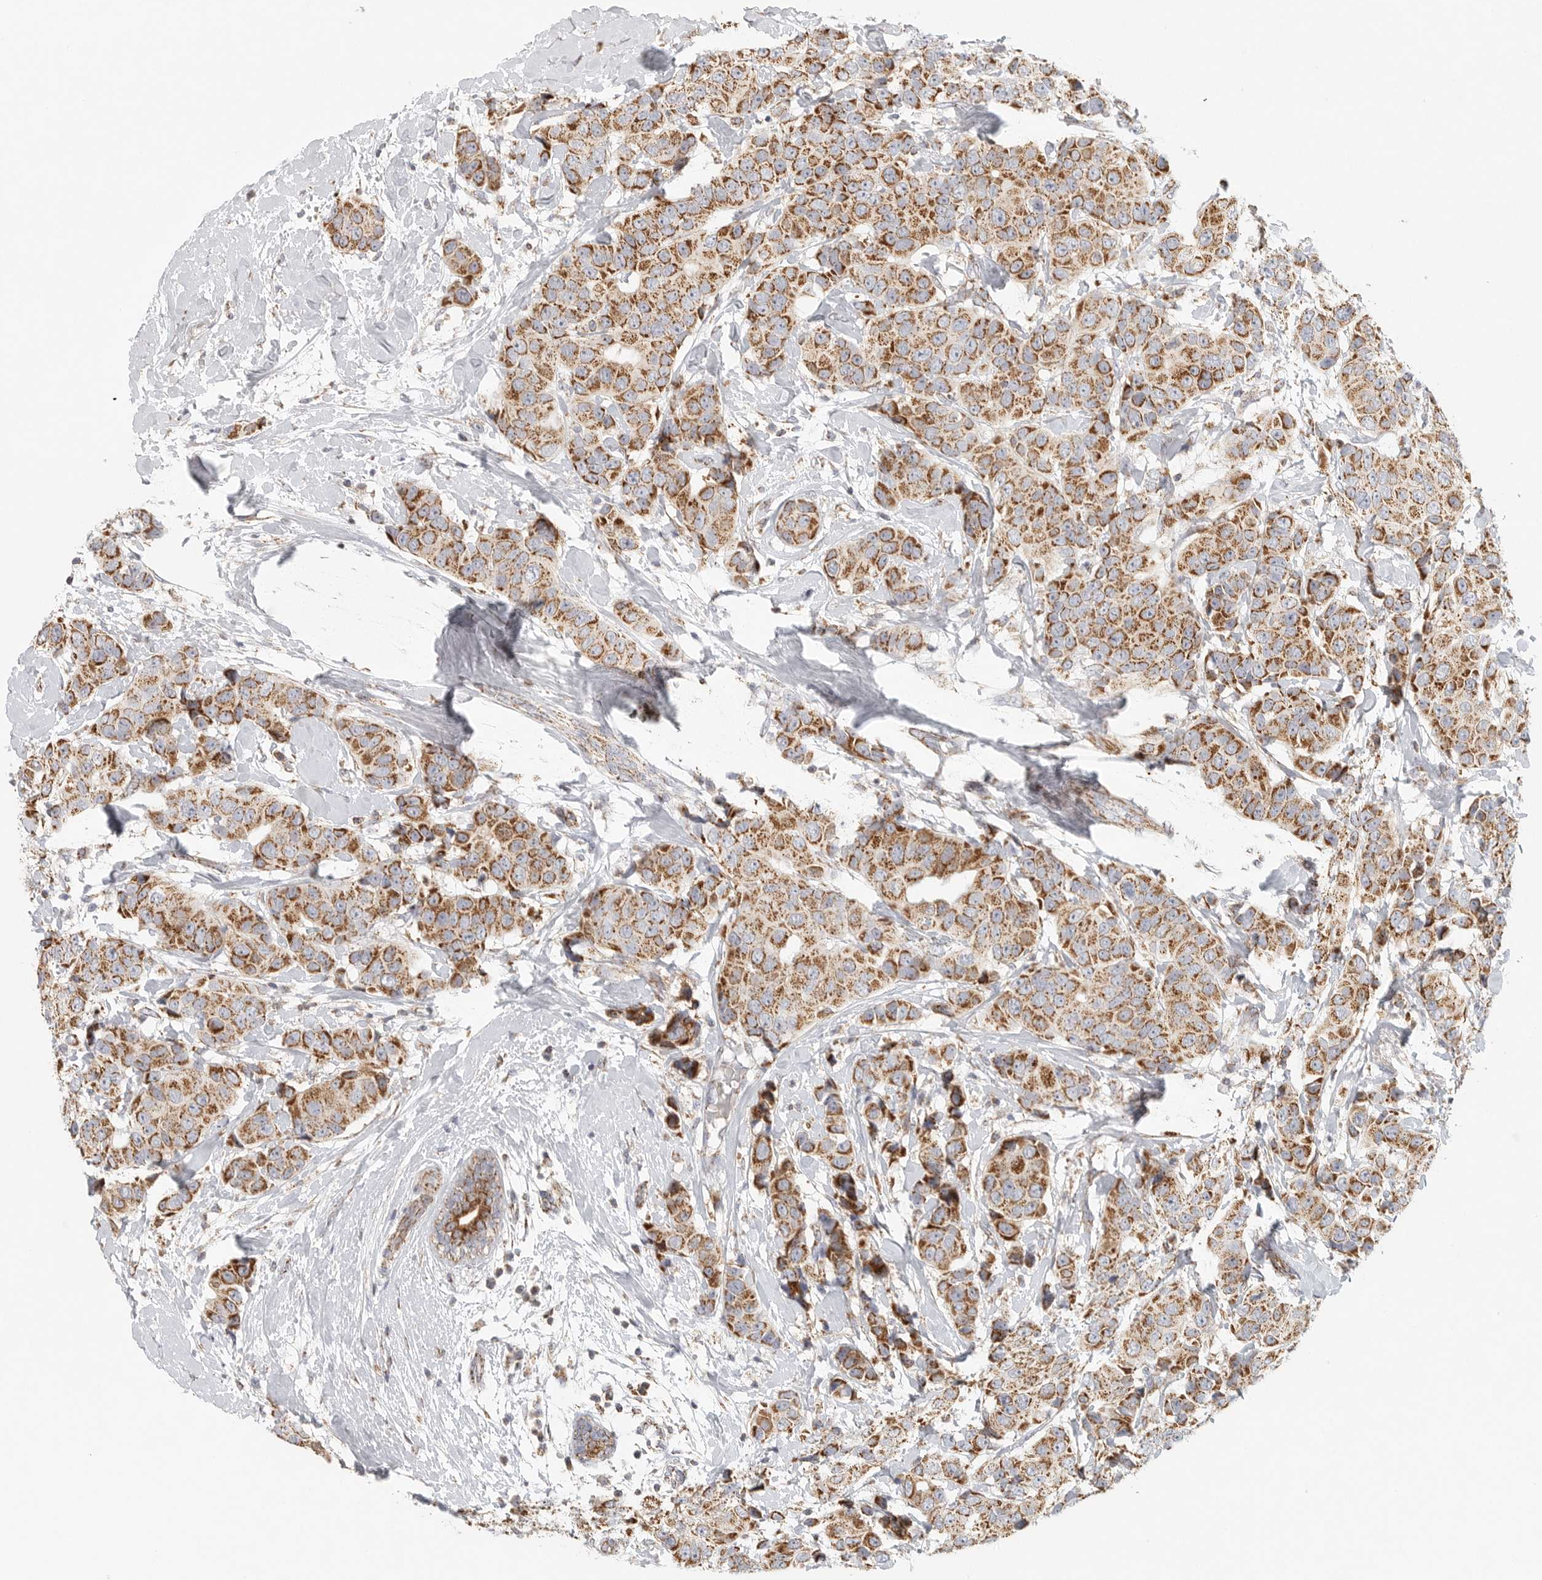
{"staining": {"intensity": "moderate", "quantity": ">75%", "location": "cytoplasmic/membranous"}, "tissue": "breast cancer", "cell_type": "Tumor cells", "image_type": "cancer", "snomed": [{"axis": "morphology", "description": "Normal tissue, NOS"}, {"axis": "morphology", "description": "Duct carcinoma"}, {"axis": "topography", "description": "Breast"}], "caption": "Tumor cells exhibit medium levels of moderate cytoplasmic/membranous expression in approximately >75% of cells in human breast cancer. (brown staining indicates protein expression, while blue staining denotes nuclei).", "gene": "SLC25A26", "patient": {"sex": "female", "age": 39}}